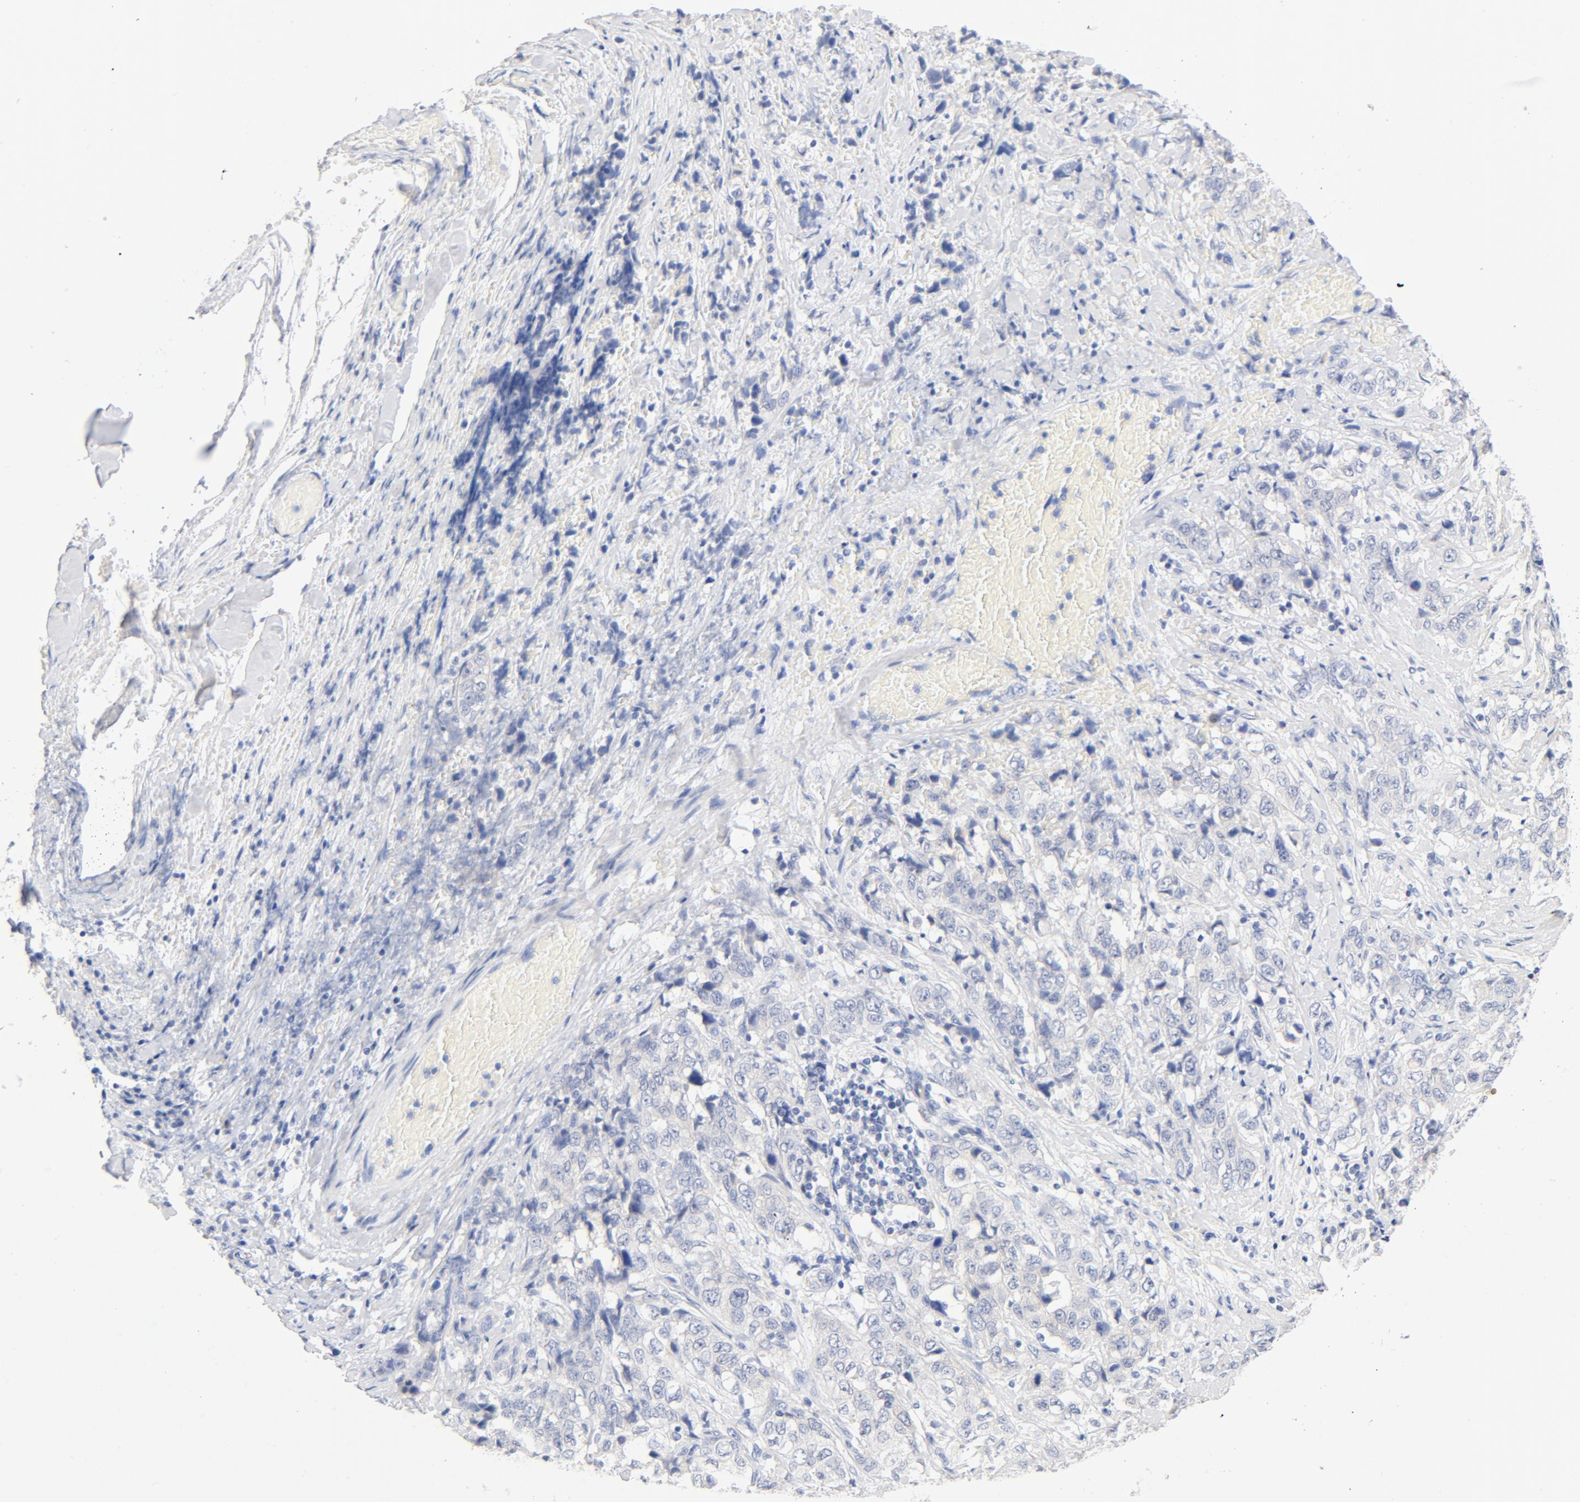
{"staining": {"intensity": "negative", "quantity": "none", "location": "none"}, "tissue": "stomach cancer", "cell_type": "Tumor cells", "image_type": "cancer", "snomed": [{"axis": "morphology", "description": "Adenocarcinoma, NOS"}, {"axis": "topography", "description": "Stomach"}], "caption": "Immunohistochemistry micrograph of stomach adenocarcinoma stained for a protein (brown), which exhibits no positivity in tumor cells.", "gene": "HOMER1", "patient": {"sex": "male", "age": 48}}